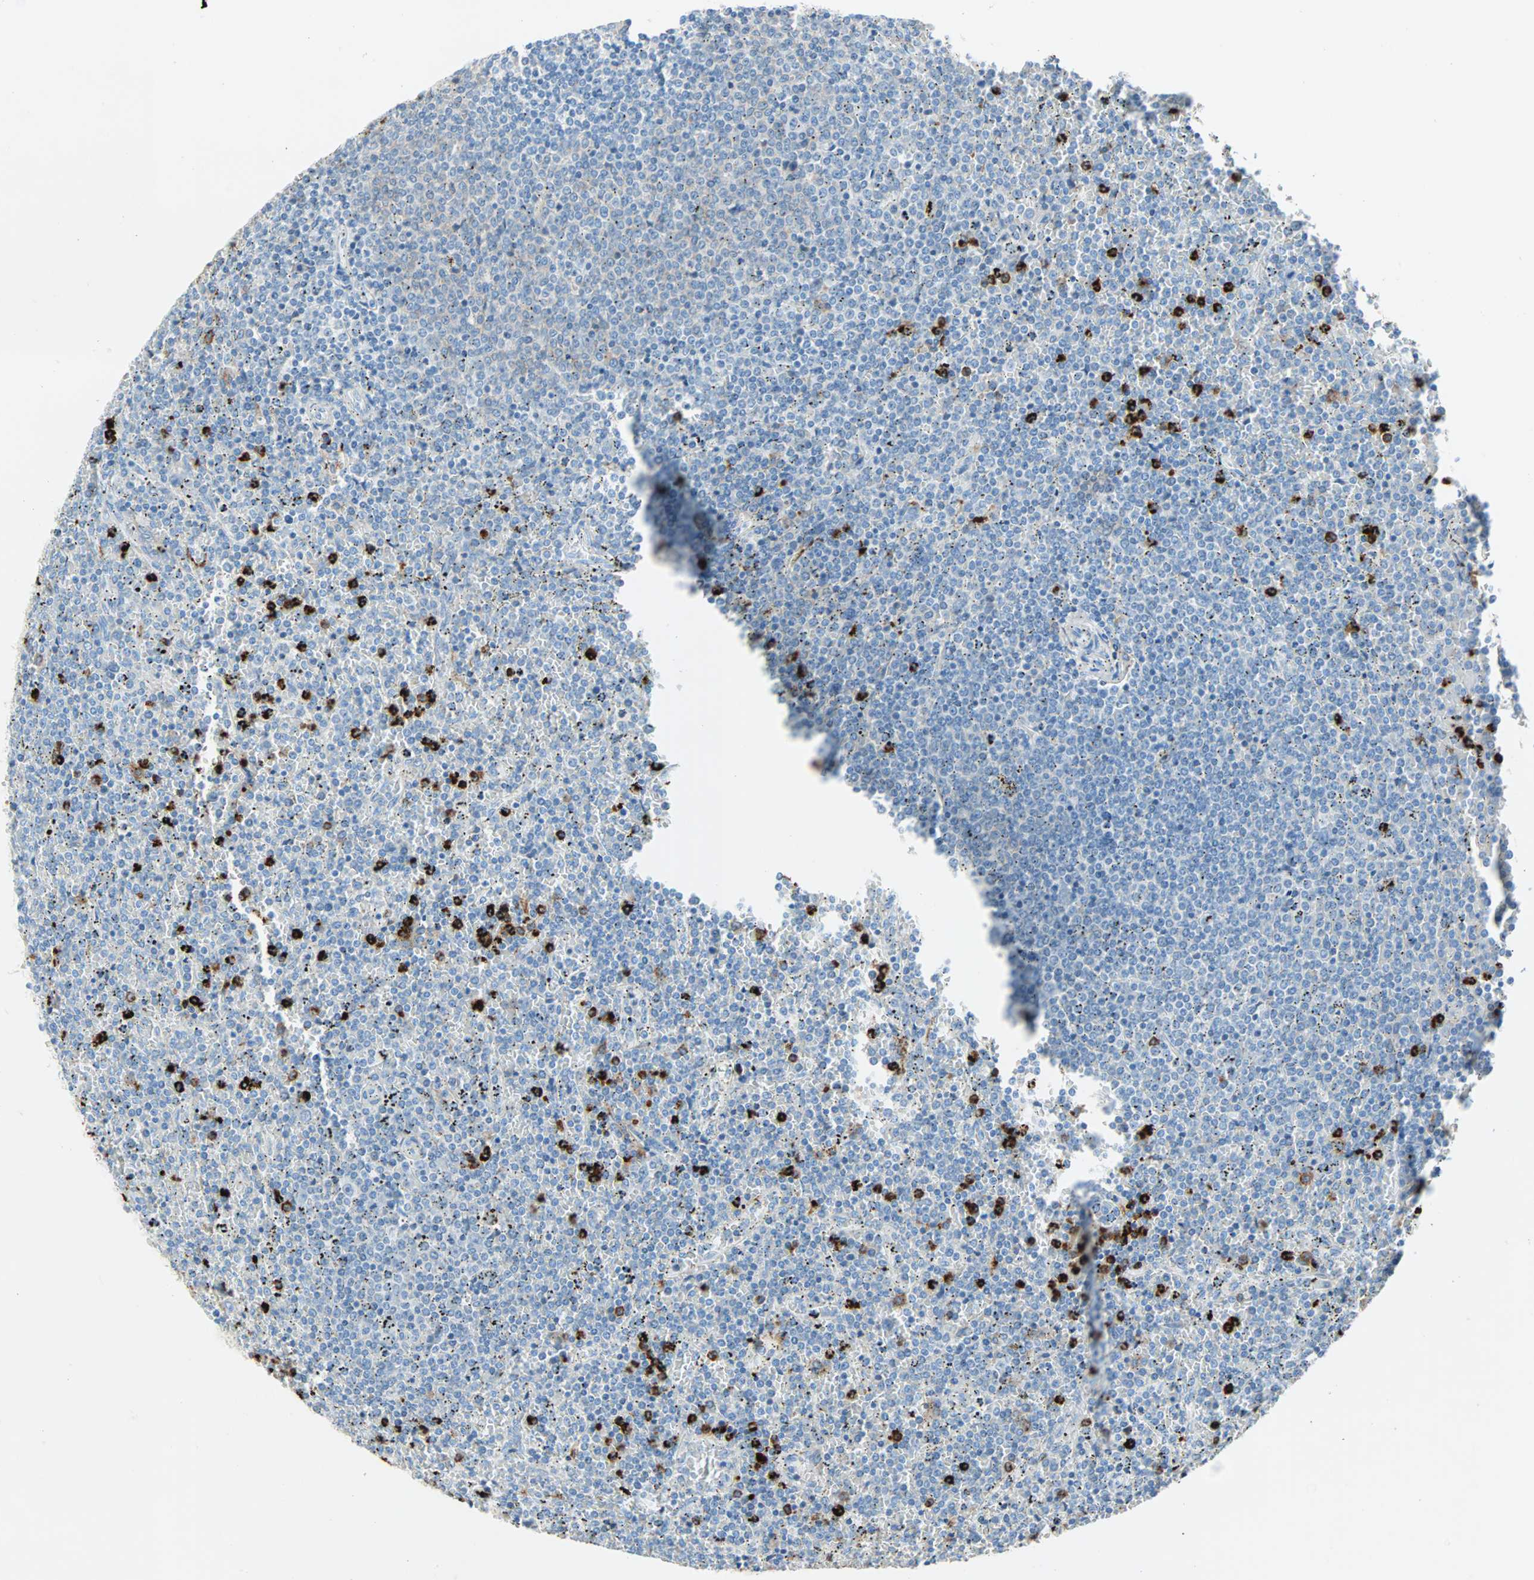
{"staining": {"intensity": "negative", "quantity": "none", "location": "none"}, "tissue": "lymphoma", "cell_type": "Tumor cells", "image_type": "cancer", "snomed": [{"axis": "morphology", "description": "Malignant lymphoma, non-Hodgkin's type, Low grade"}, {"axis": "topography", "description": "Spleen"}], "caption": "IHC micrograph of neoplastic tissue: low-grade malignant lymphoma, non-Hodgkin's type stained with DAB (3,3'-diaminobenzidine) displays no significant protein staining in tumor cells. (DAB immunohistochemistry visualized using brightfield microscopy, high magnification).", "gene": "CLEC4A", "patient": {"sex": "female", "age": 77}}